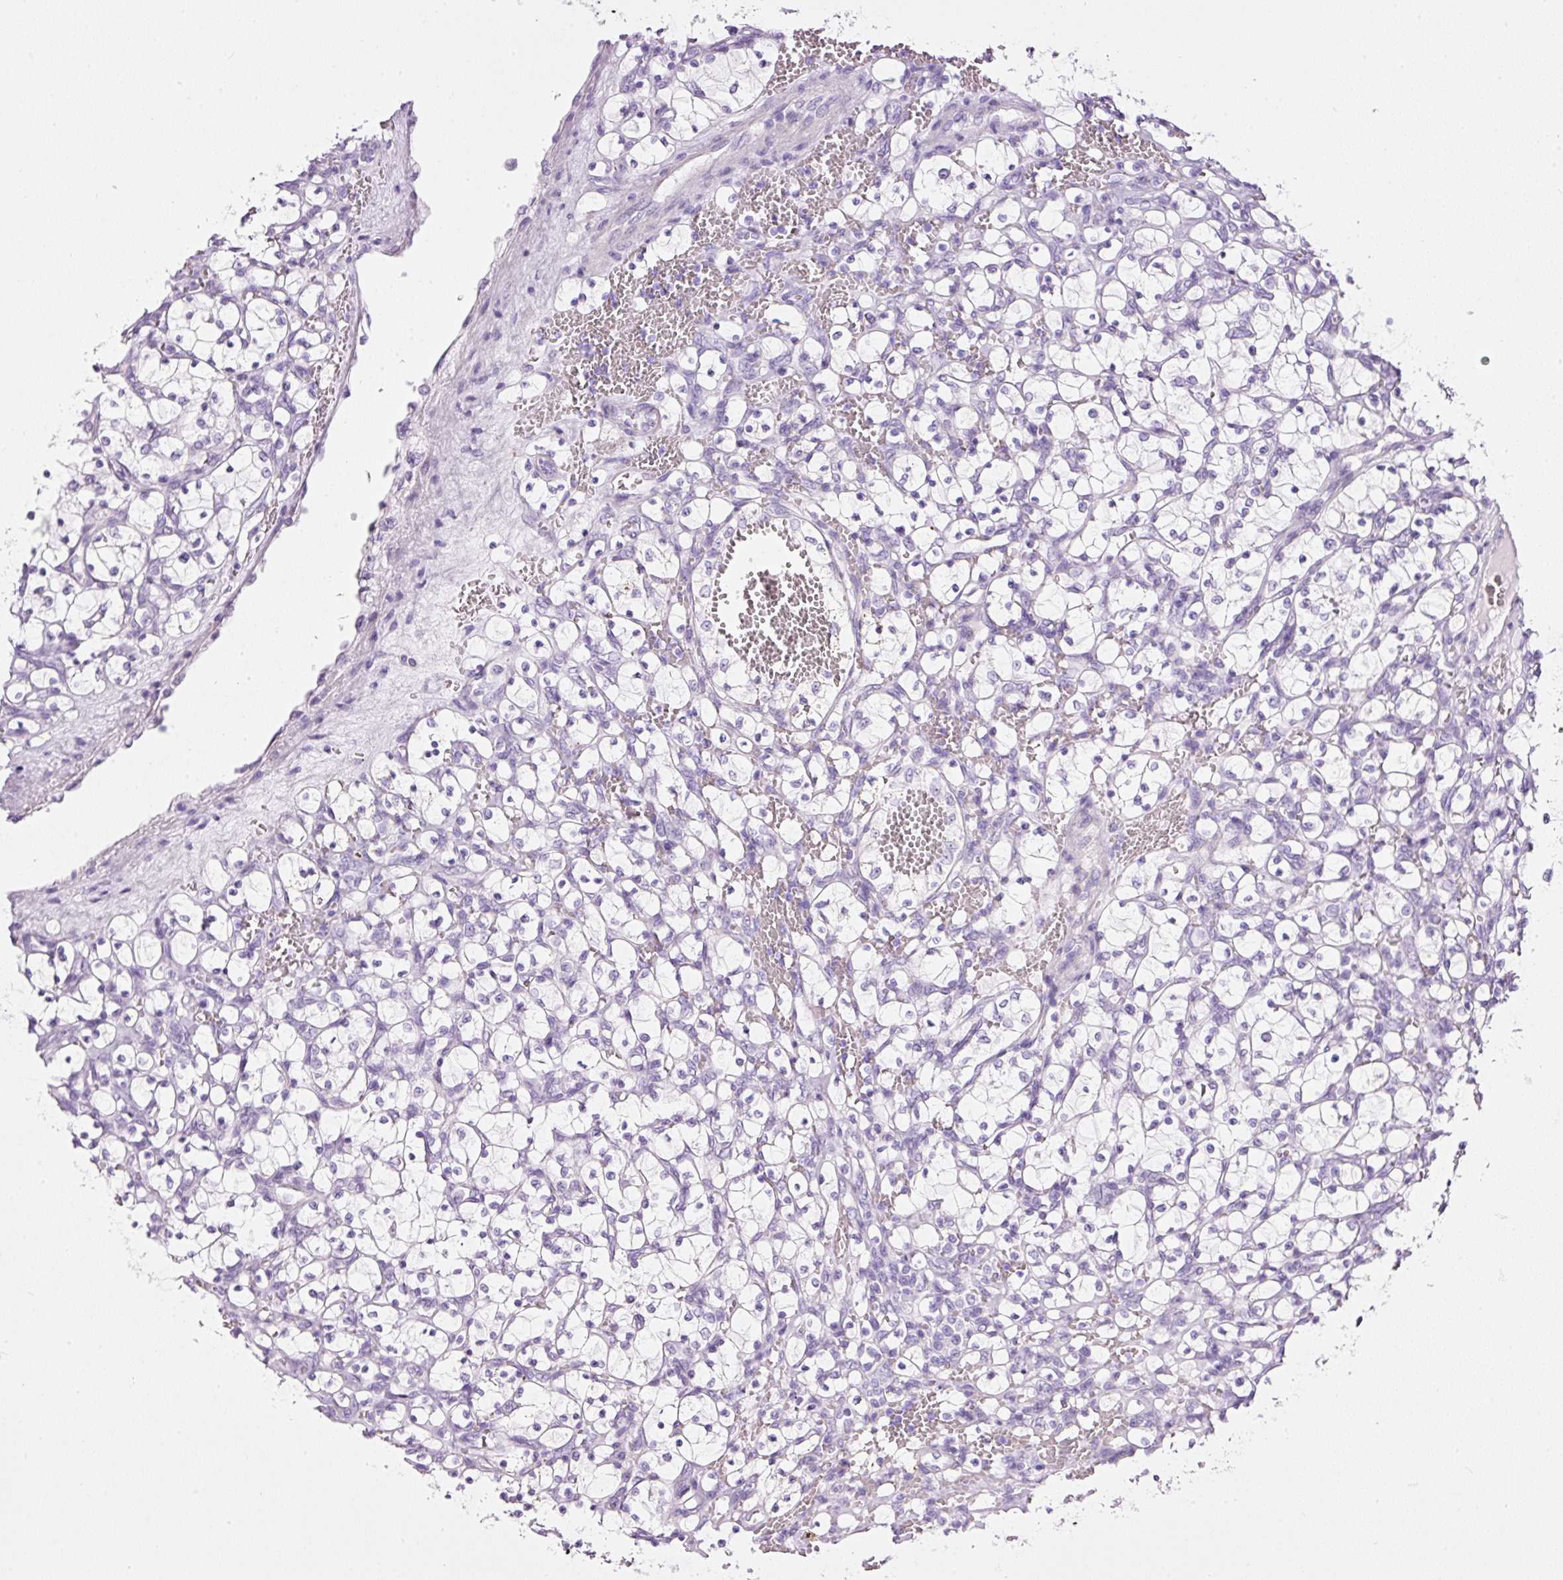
{"staining": {"intensity": "negative", "quantity": "none", "location": "none"}, "tissue": "renal cancer", "cell_type": "Tumor cells", "image_type": "cancer", "snomed": [{"axis": "morphology", "description": "Adenocarcinoma, NOS"}, {"axis": "topography", "description": "Kidney"}], "caption": "This is an immunohistochemistry (IHC) image of adenocarcinoma (renal). There is no positivity in tumor cells.", "gene": "BSND", "patient": {"sex": "female", "age": 69}}